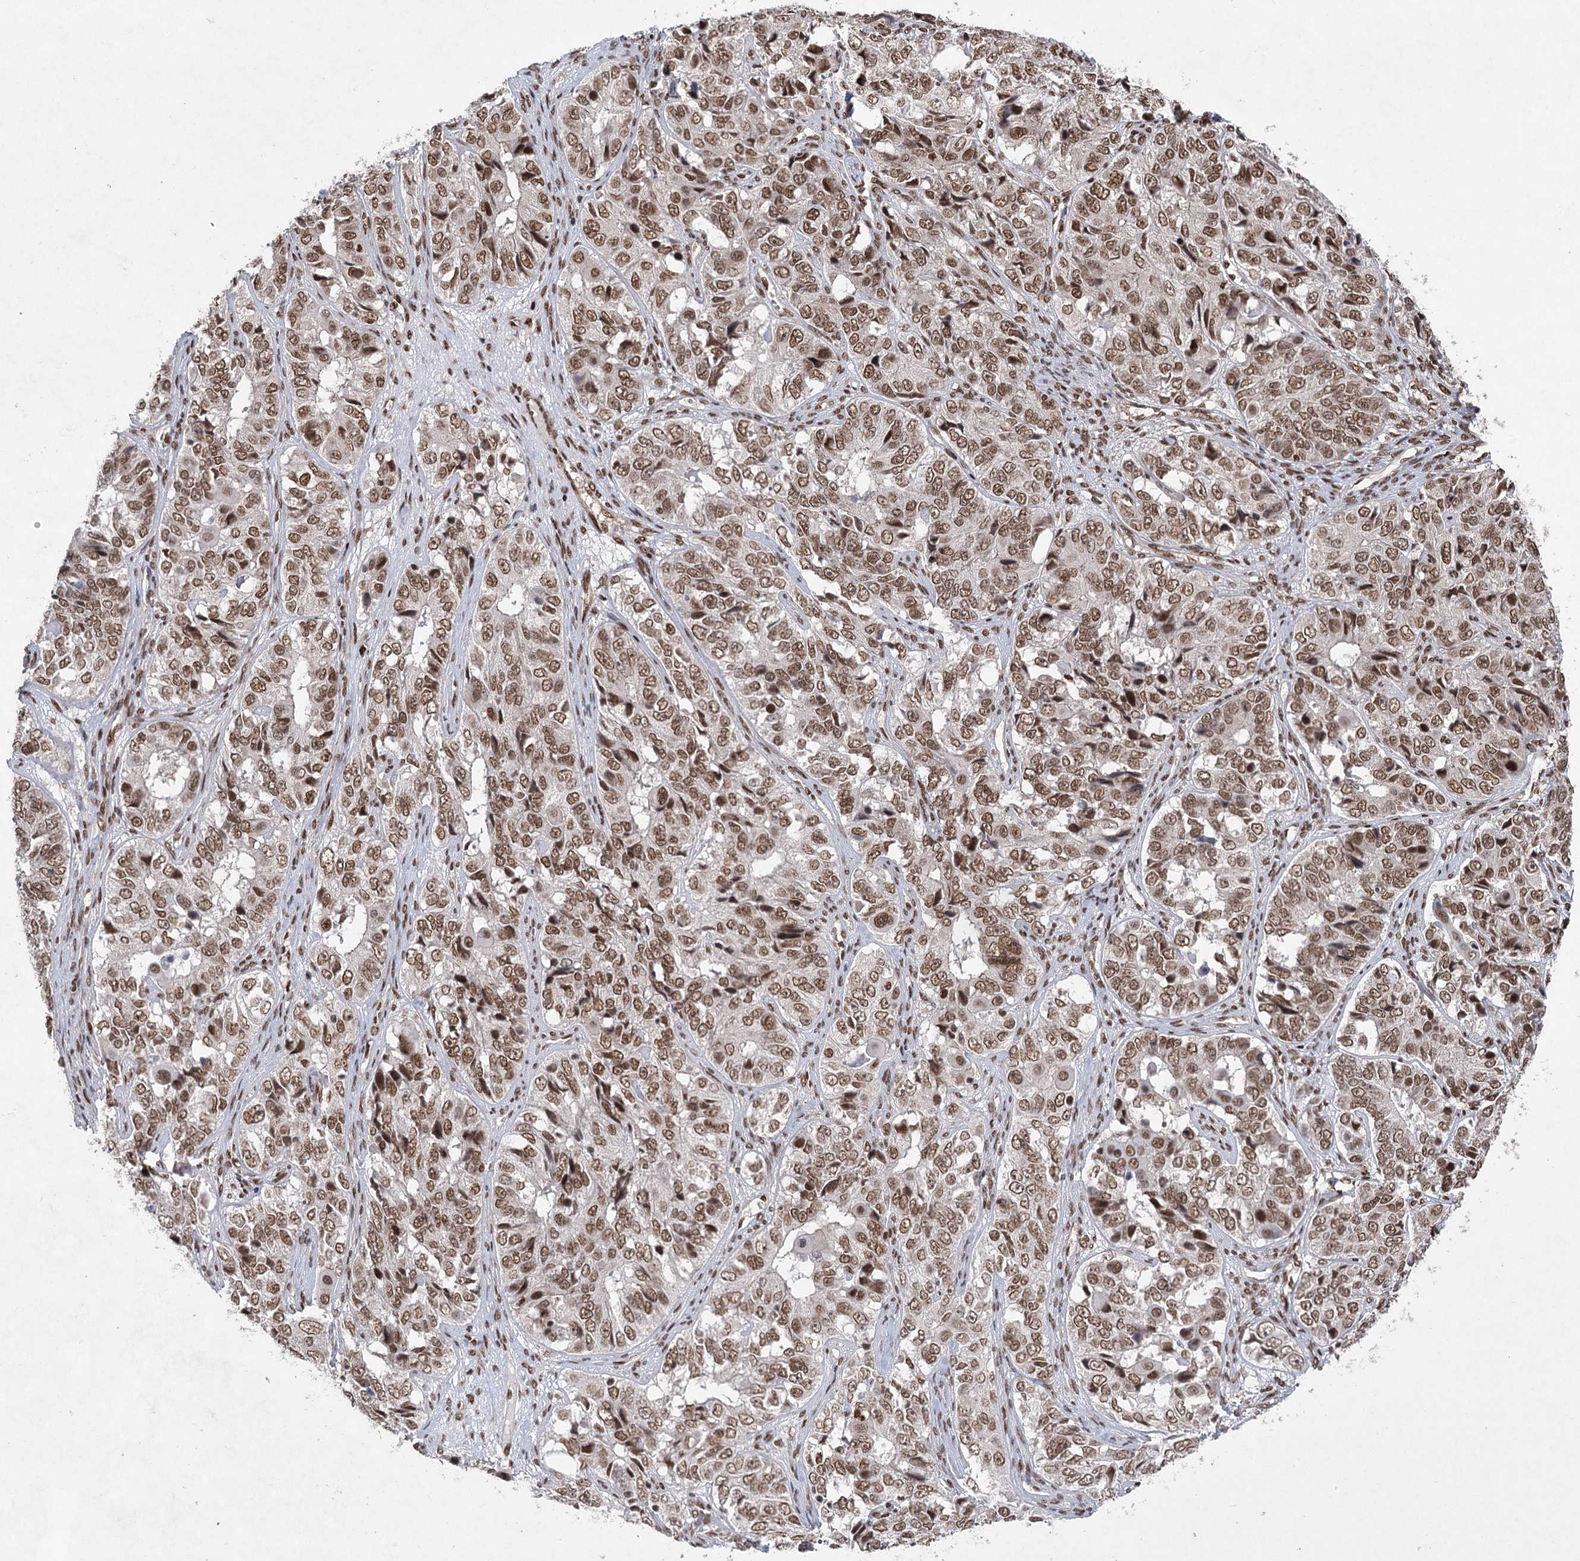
{"staining": {"intensity": "moderate", "quantity": ">75%", "location": "nuclear"}, "tissue": "ovarian cancer", "cell_type": "Tumor cells", "image_type": "cancer", "snomed": [{"axis": "morphology", "description": "Carcinoma, endometroid"}, {"axis": "topography", "description": "Ovary"}], "caption": "Approximately >75% of tumor cells in endometroid carcinoma (ovarian) exhibit moderate nuclear protein expression as visualized by brown immunohistochemical staining.", "gene": "ZCCHC8", "patient": {"sex": "female", "age": 51}}